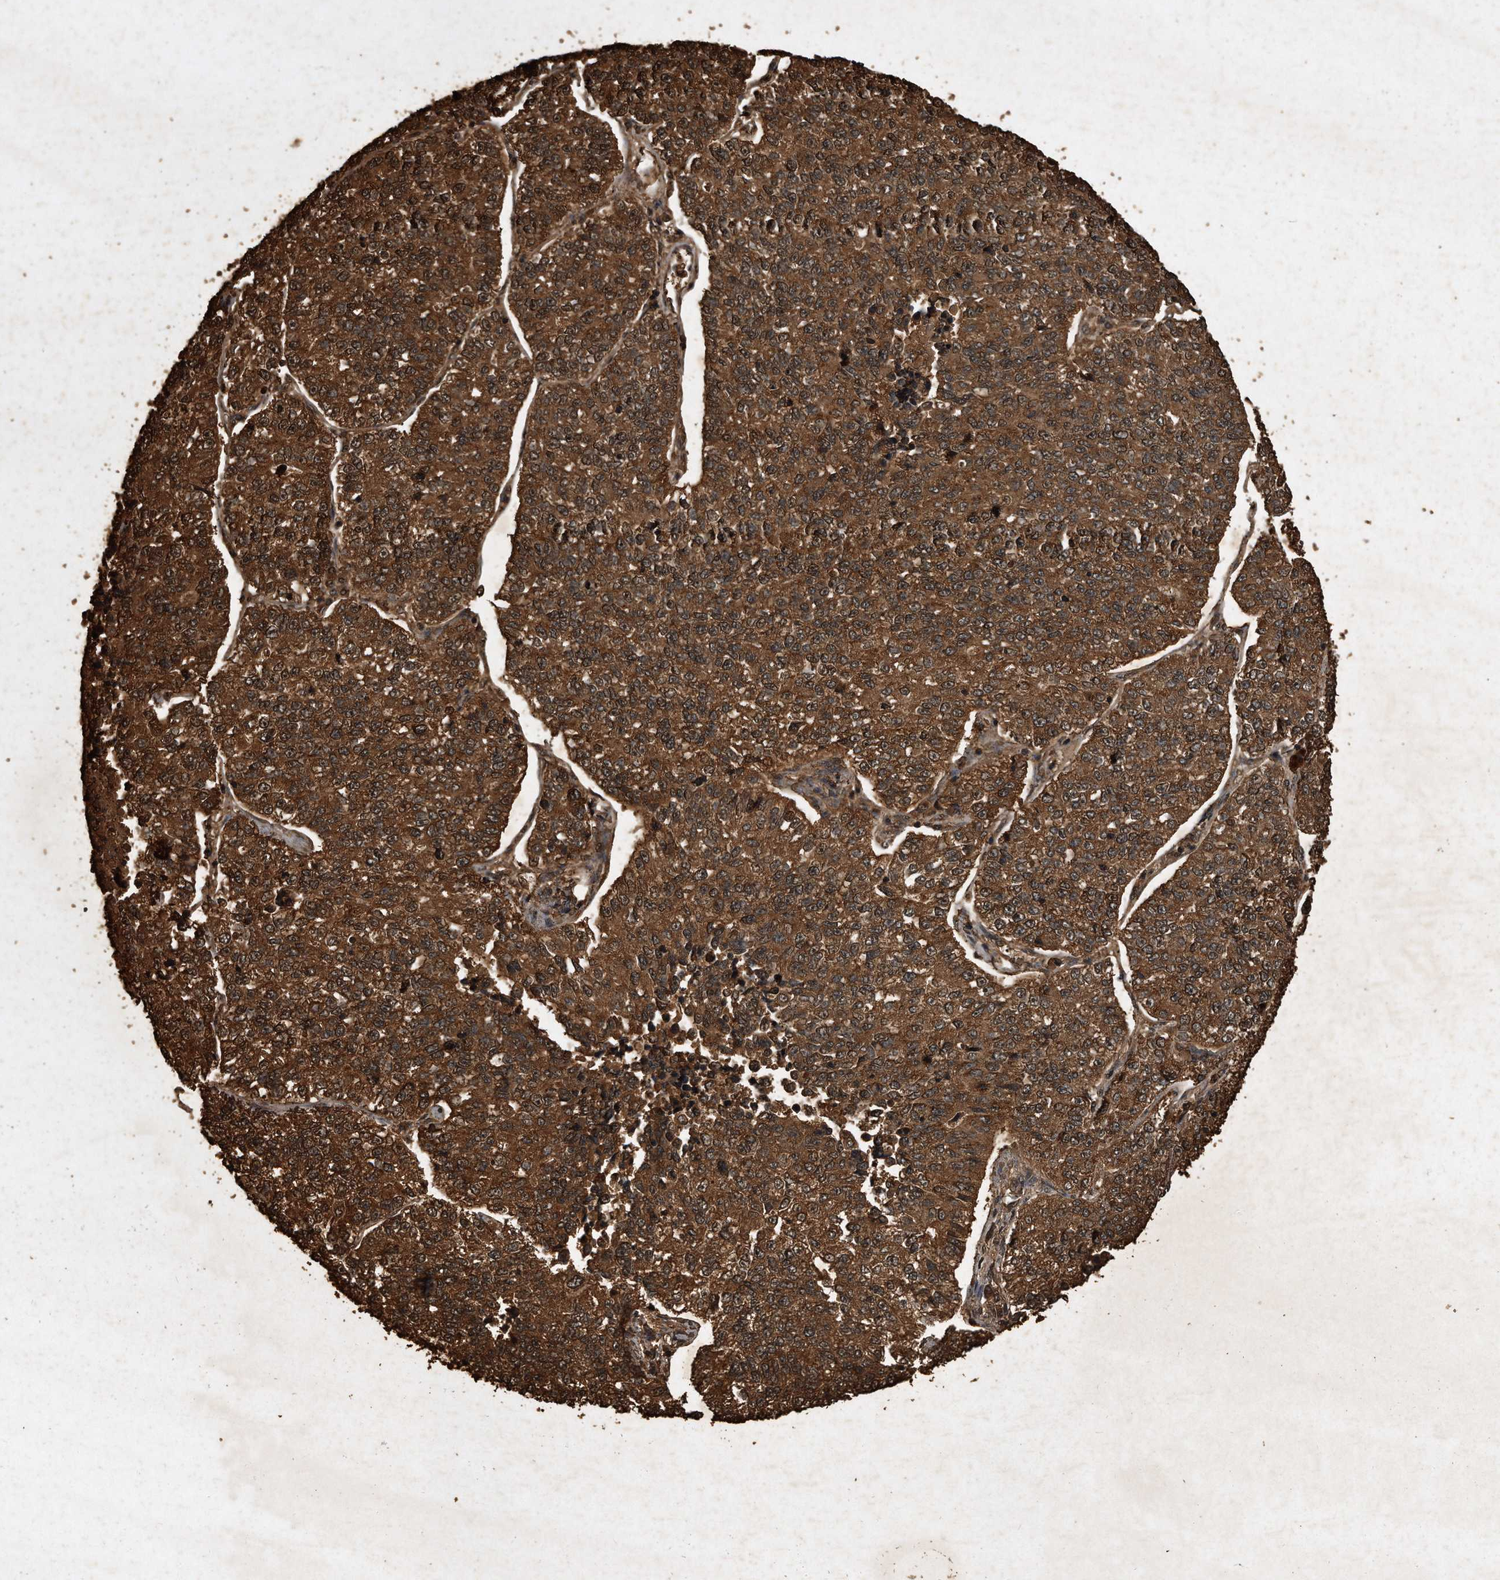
{"staining": {"intensity": "strong", "quantity": ">75%", "location": "cytoplasmic/membranous"}, "tissue": "lung cancer", "cell_type": "Tumor cells", "image_type": "cancer", "snomed": [{"axis": "morphology", "description": "Adenocarcinoma, NOS"}, {"axis": "topography", "description": "Lung"}], "caption": "Immunohistochemistry of human lung adenocarcinoma shows high levels of strong cytoplasmic/membranous positivity in approximately >75% of tumor cells.", "gene": "CFLAR", "patient": {"sex": "male", "age": 49}}